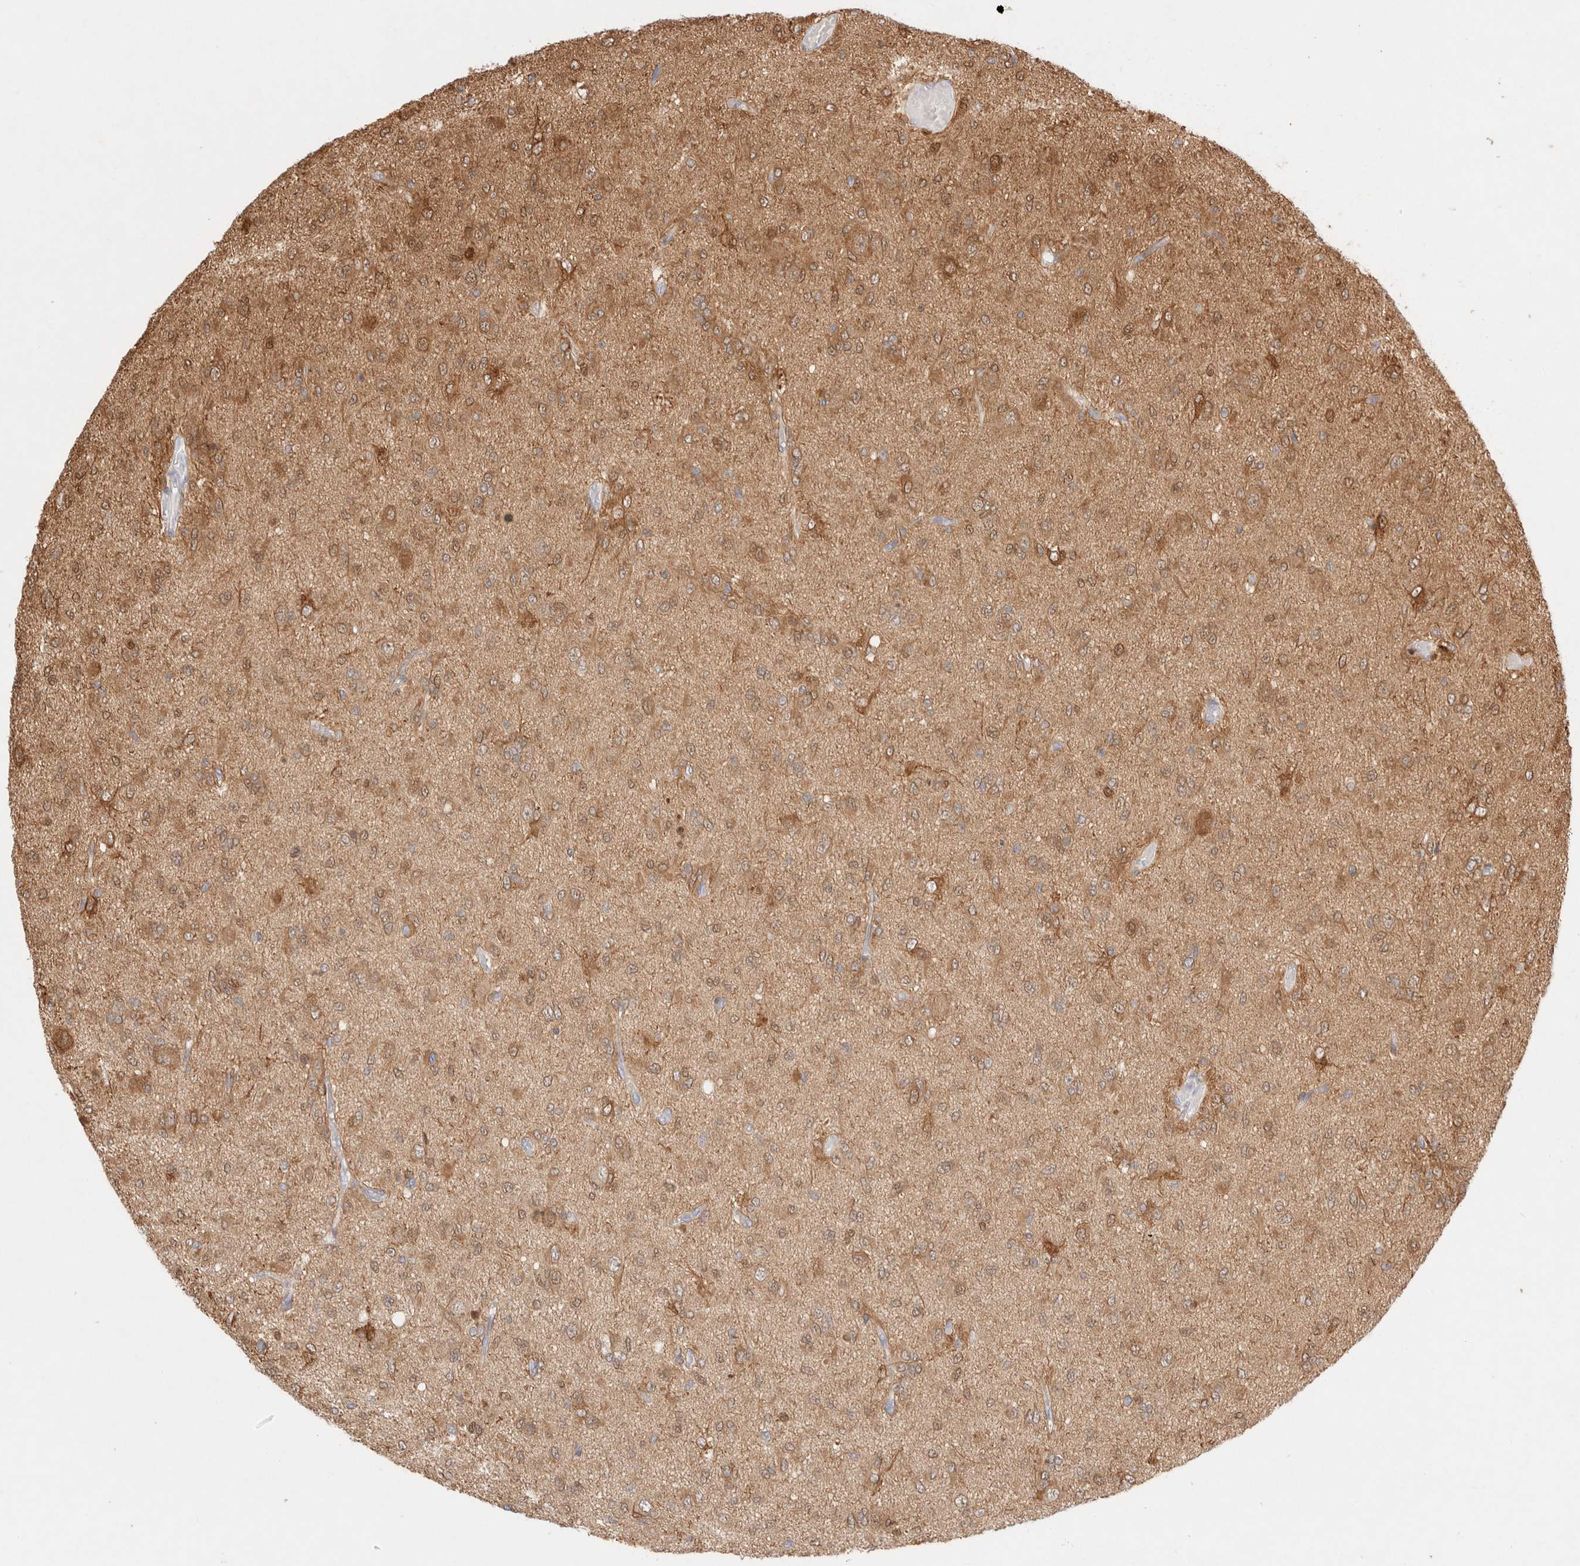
{"staining": {"intensity": "moderate", "quantity": "25%-75%", "location": "cytoplasmic/membranous"}, "tissue": "glioma", "cell_type": "Tumor cells", "image_type": "cancer", "snomed": [{"axis": "morphology", "description": "Glioma, malignant, High grade"}, {"axis": "topography", "description": "Brain"}], "caption": "Tumor cells reveal moderate cytoplasmic/membranous positivity in approximately 25%-75% of cells in glioma.", "gene": "STARD10", "patient": {"sex": "female", "age": 59}}